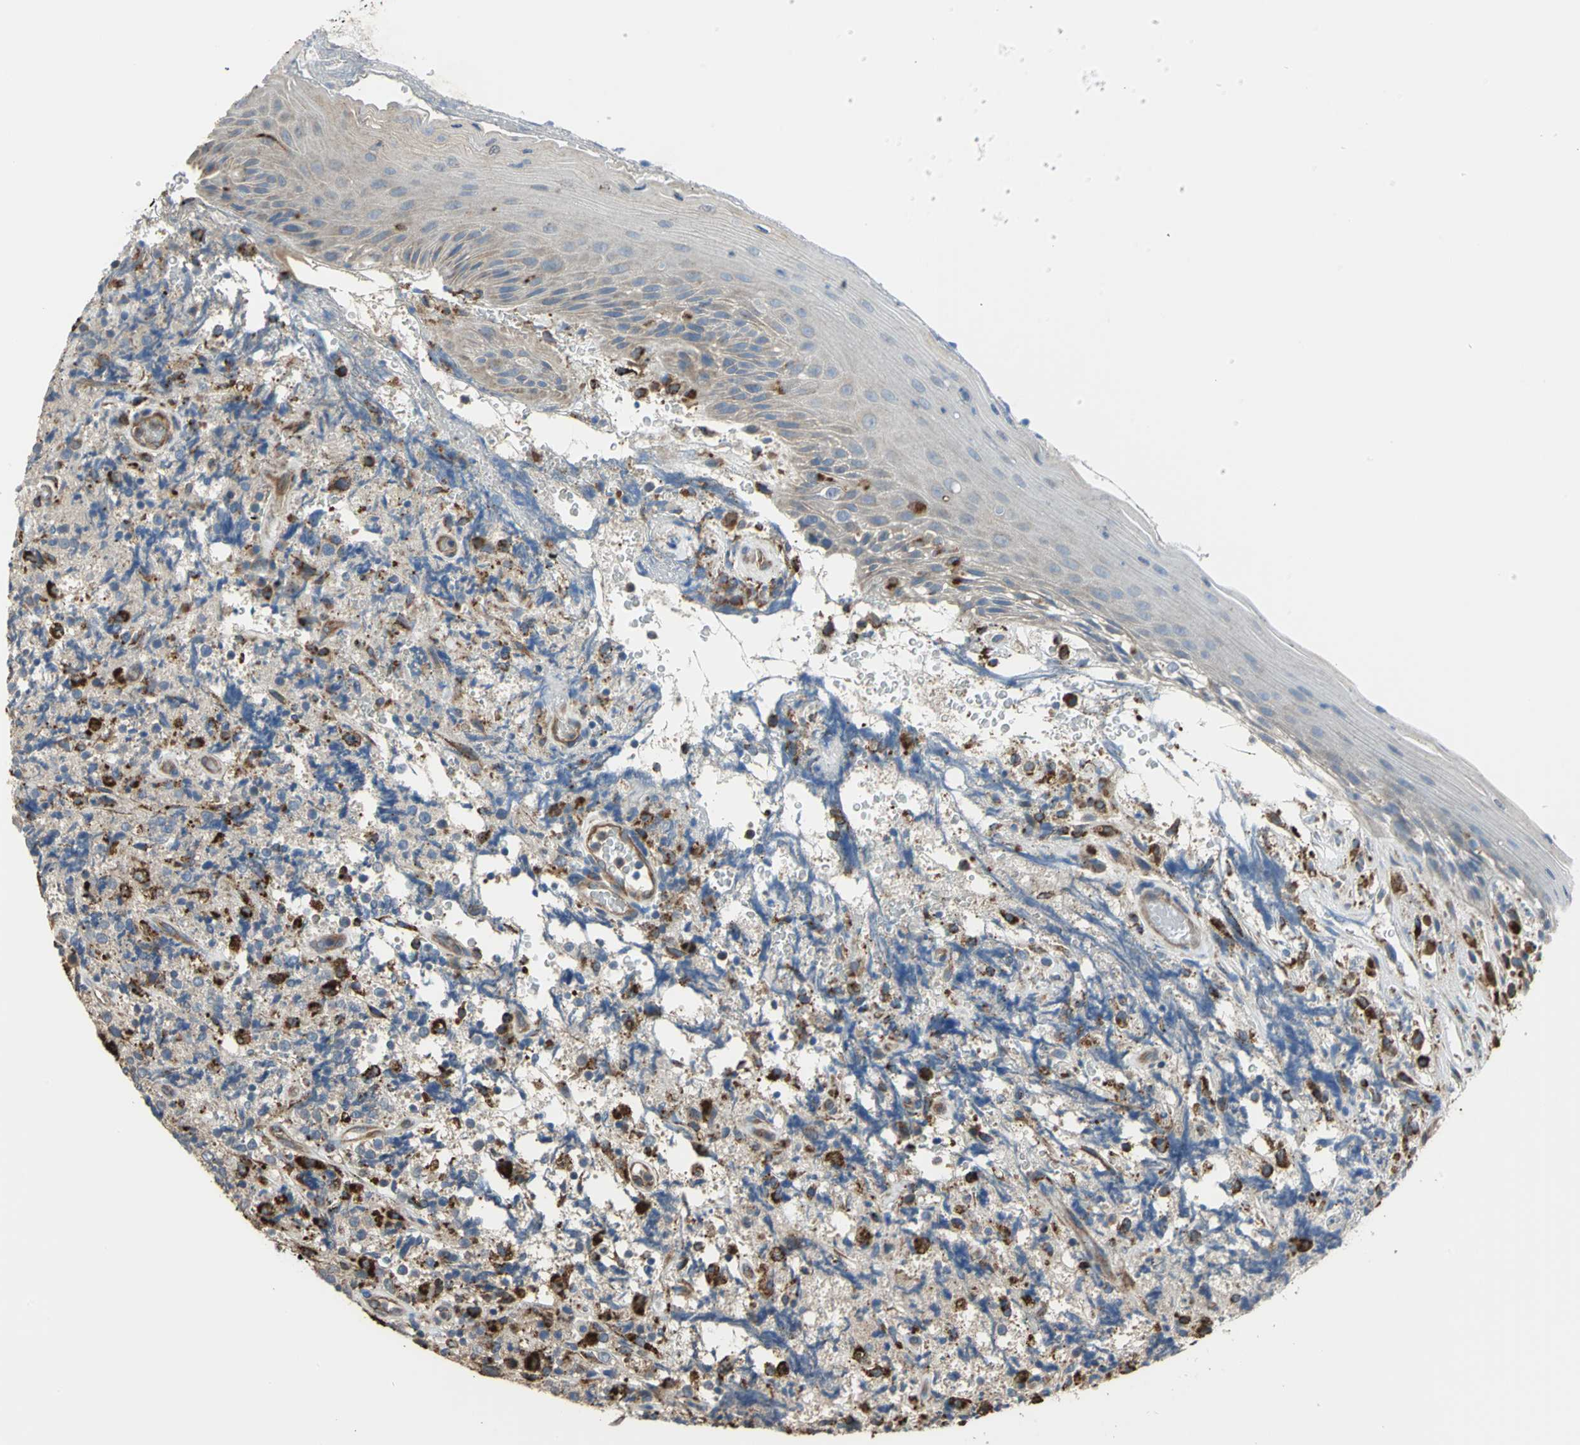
{"staining": {"intensity": "moderate", "quantity": "25%-75%", "location": "cytoplasmic/membranous"}, "tissue": "lymphoma", "cell_type": "Tumor cells", "image_type": "cancer", "snomed": [{"axis": "morphology", "description": "Malignant lymphoma, non-Hodgkin's type, High grade"}, {"axis": "topography", "description": "Tonsil"}], "caption": "Moderate cytoplasmic/membranous positivity for a protein is seen in approximately 25%-75% of tumor cells of lymphoma using immunohistochemistry.", "gene": "DIAPH2", "patient": {"sex": "female", "age": 36}}